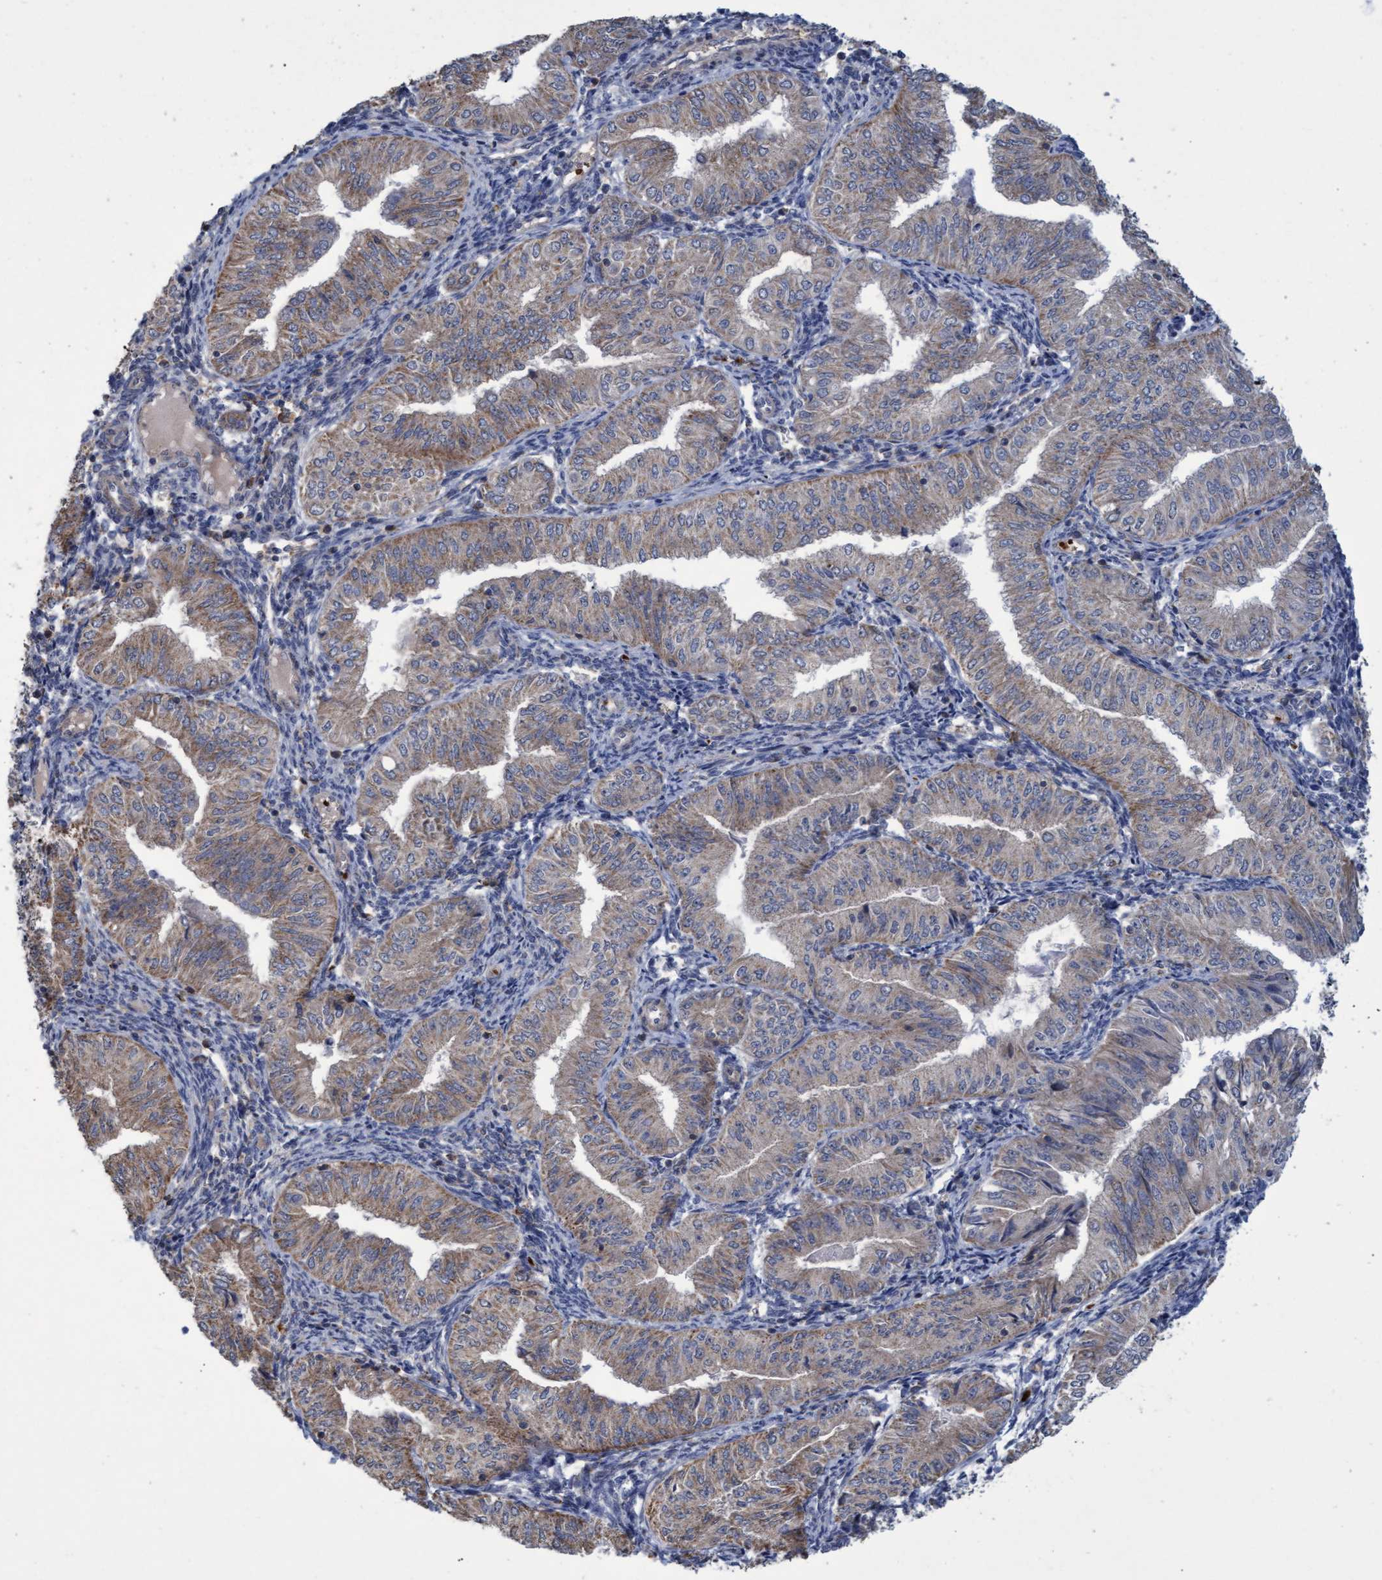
{"staining": {"intensity": "weak", "quantity": ">75%", "location": "cytoplasmic/membranous"}, "tissue": "endometrial cancer", "cell_type": "Tumor cells", "image_type": "cancer", "snomed": [{"axis": "morphology", "description": "Normal tissue, NOS"}, {"axis": "morphology", "description": "Adenocarcinoma, NOS"}, {"axis": "topography", "description": "Endometrium"}], "caption": "Weak cytoplasmic/membranous positivity for a protein is present in approximately >75% of tumor cells of adenocarcinoma (endometrial) using IHC.", "gene": "NAA15", "patient": {"sex": "female", "age": 53}}